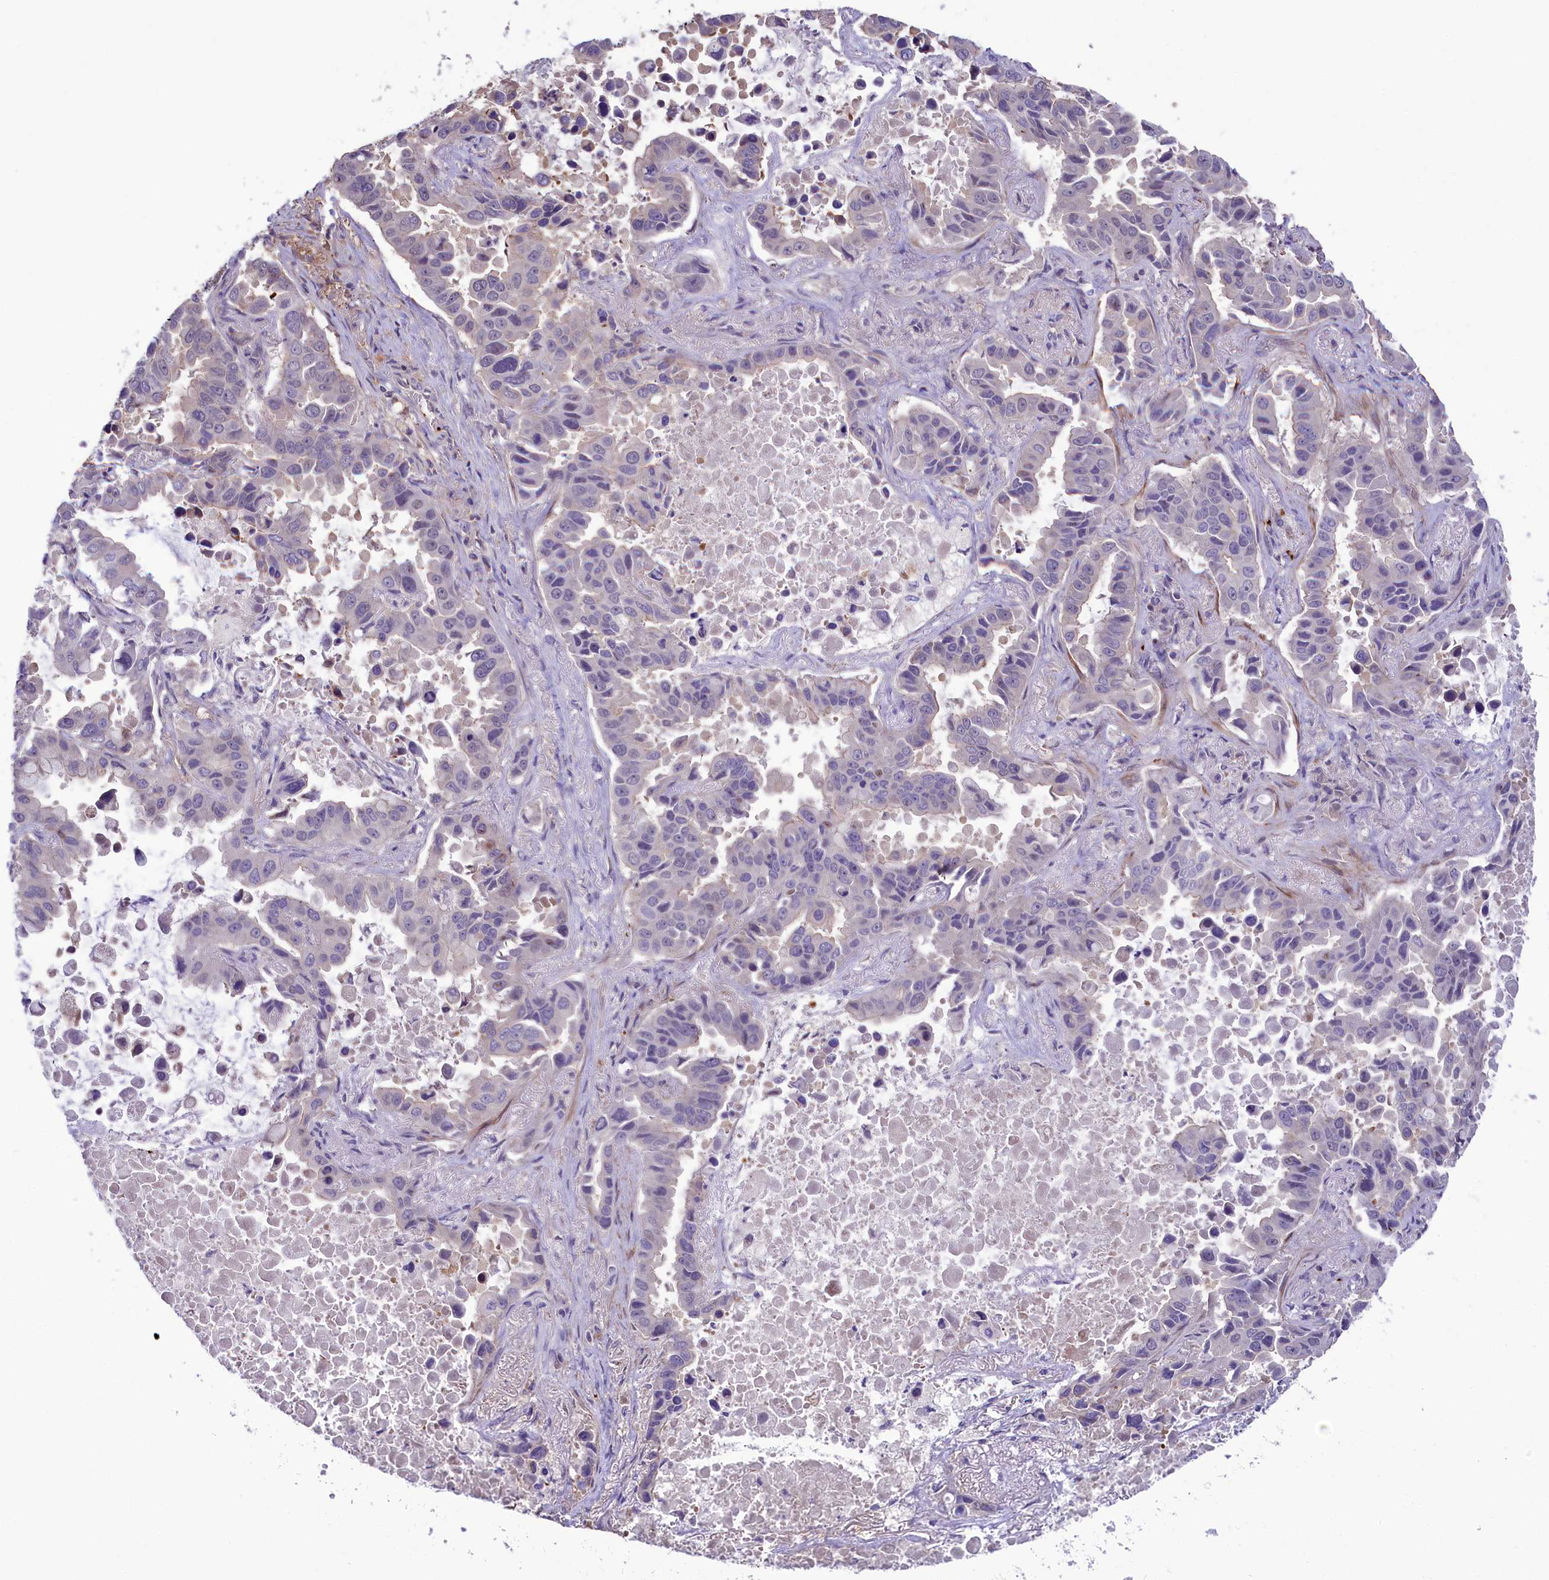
{"staining": {"intensity": "negative", "quantity": "none", "location": "none"}, "tissue": "lung cancer", "cell_type": "Tumor cells", "image_type": "cancer", "snomed": [{"axis": "morphology", "description": "Adenocarcinoma, NOS"}, {"axis": "topography", "description": "Lung"}], "caption": "This is an immunohistochemistry (IHC) histopathology image of adenocarcinoma (lung). There is no positivity in tumor cells.", "gene": "HEATR3", "patient": {"sex": "male", "age": 64}}